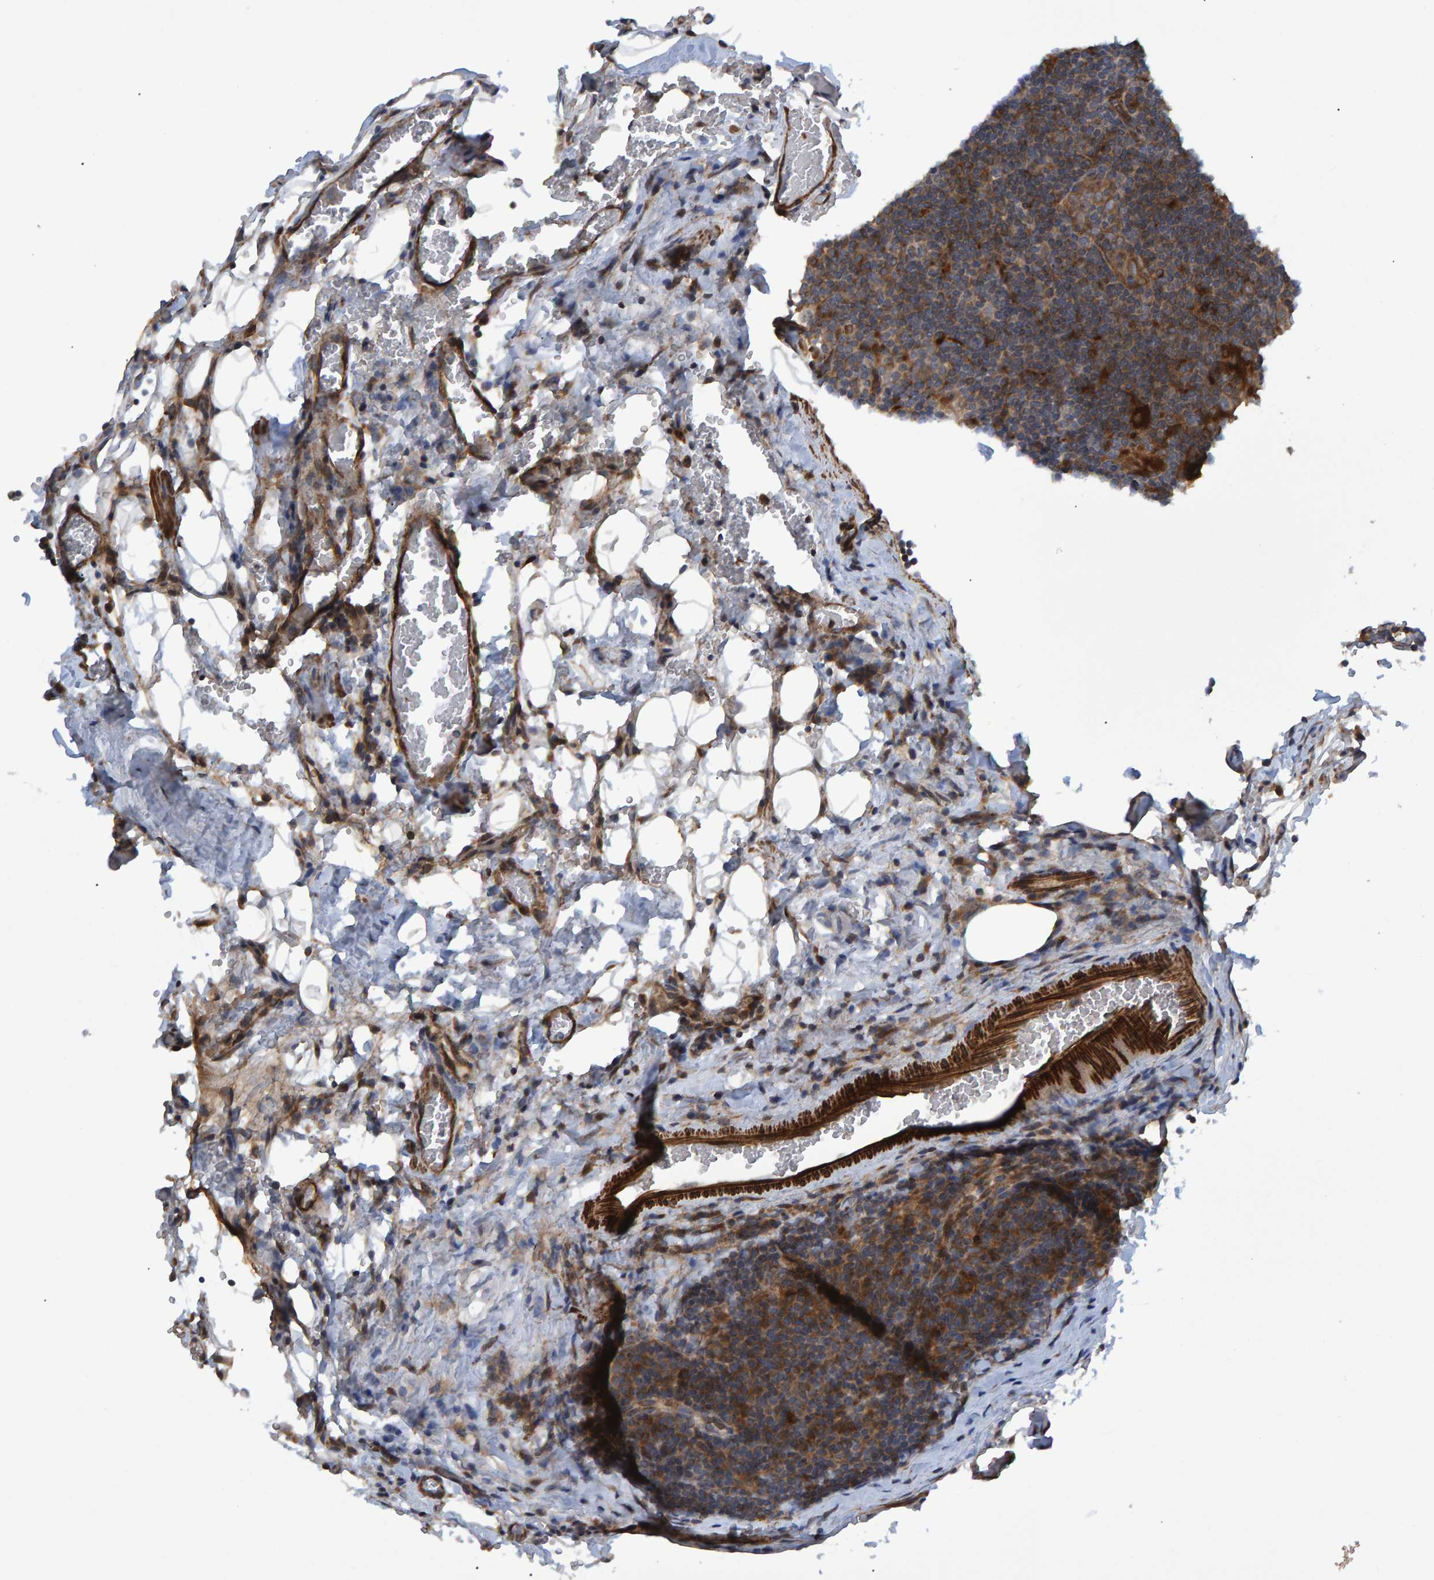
{"staining": {"intensity": "moderate", "quantity": ">75%", "location": "cytoplasmic/membranous"}, "tissue": "lymphoma", "cell_type": "Tumor cells", "image_type": "cancer", "snomed": [{"axis": "morphology", "description": "Hodgkin's disease, NOS"}, {"axis": "topography", "description": "Lymph node"}], "caption": "Protein expression analysis of Hodgkin's disease shows moderate cytoplasmic/membranous expression in approximately >75% of tumor cells.", "gene": "ATP6V1H", "patient": {"sex": "female", "age": 57}}